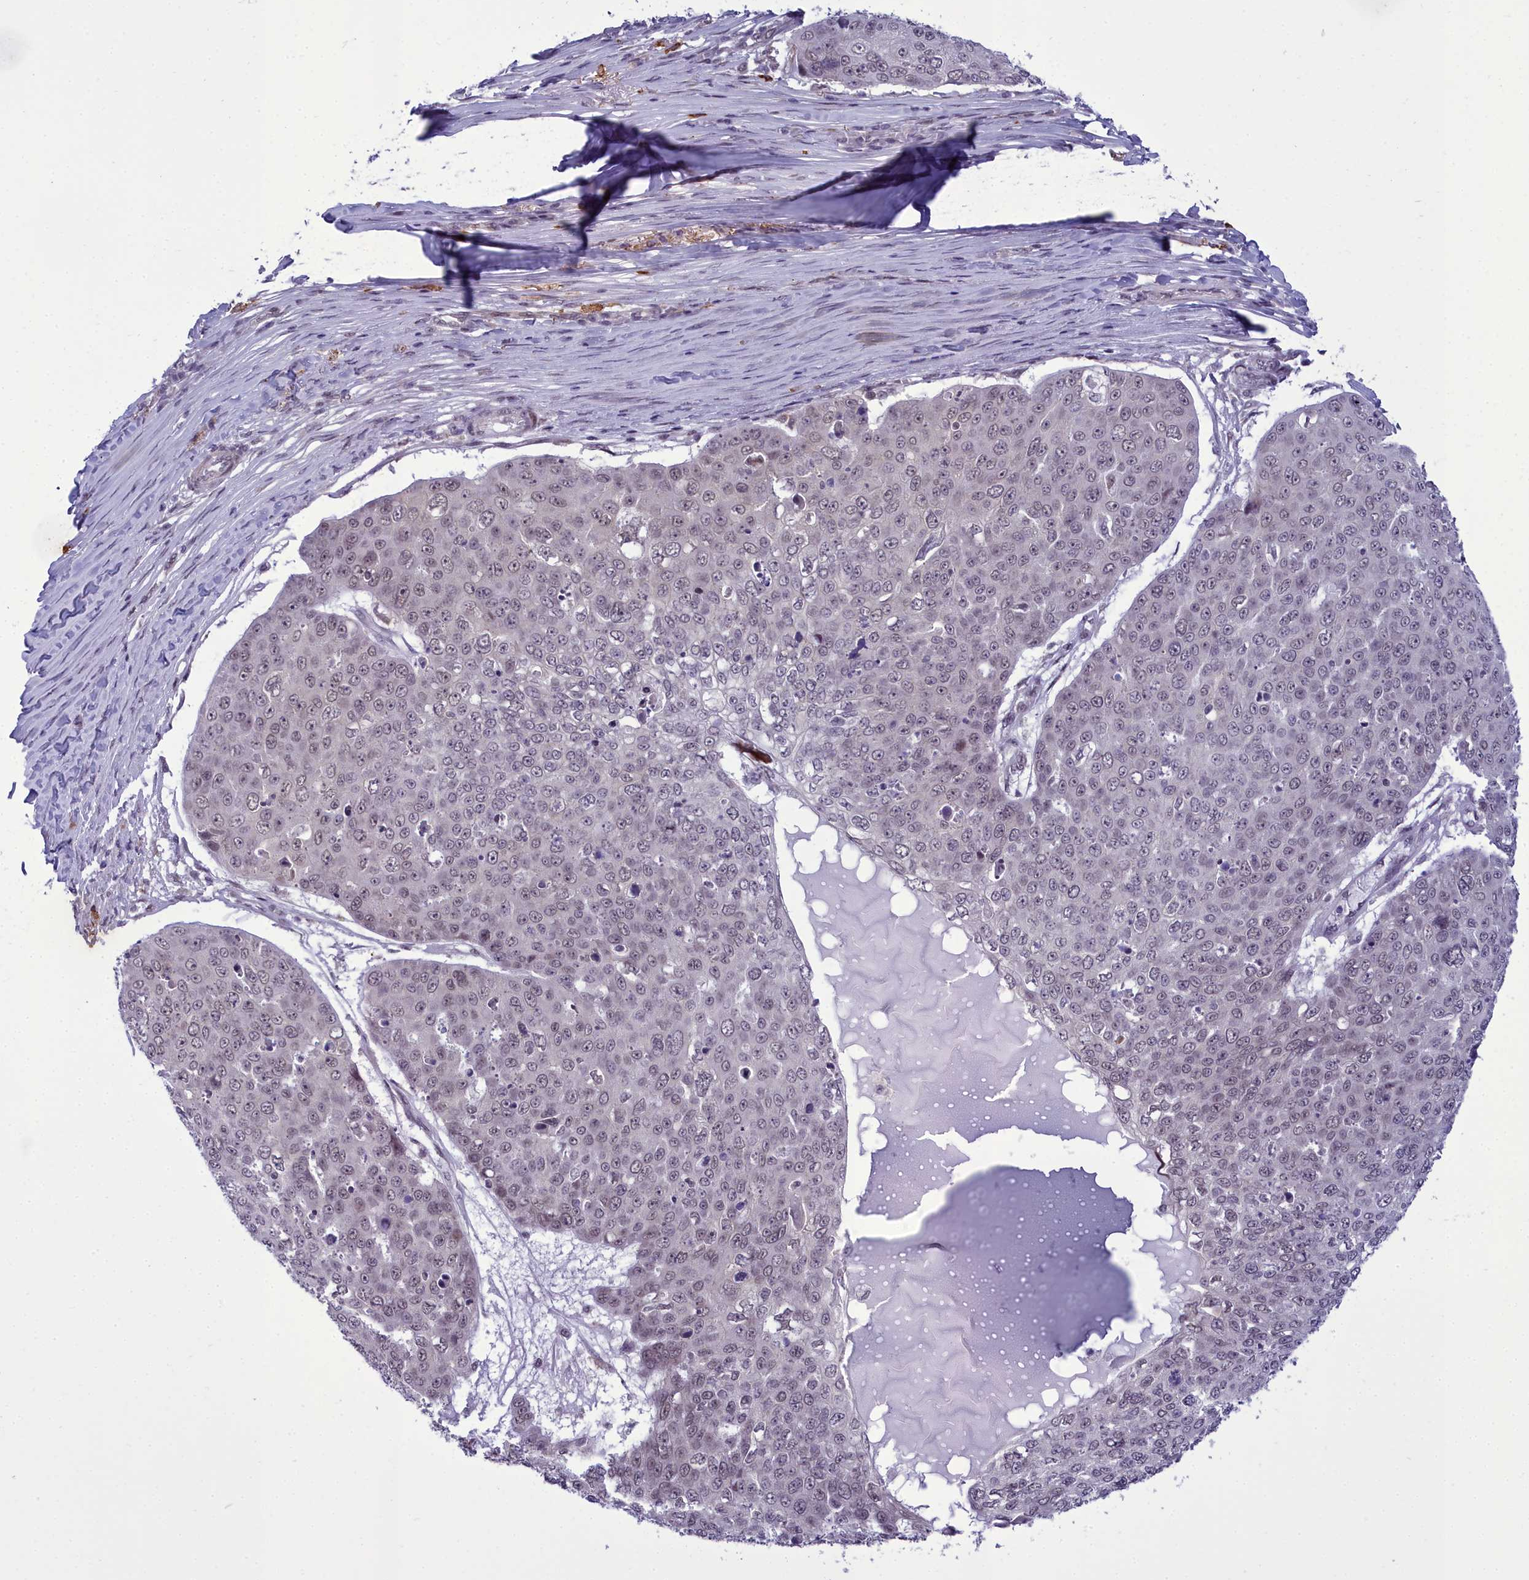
{"staining": {"intensity": "weak", "quantity": "25%-75%", "location": "nuclear"}, "tissue": "skin cancer", "cell_type": "Tumor cells", "image_type": "cancer", "snomed": [{"axis": "morphology", "description": "Squamous cell carcinoma, NOS"}, {"axis": "topography", "description": "Skin"}], "caption": "A brown stain highlights weak nuclear expression of a protein in human squamous cell carcinoma (skin) tumor cells.", "gene": "CEACAM19", "patient": {"sex": "male", "age": 71}}